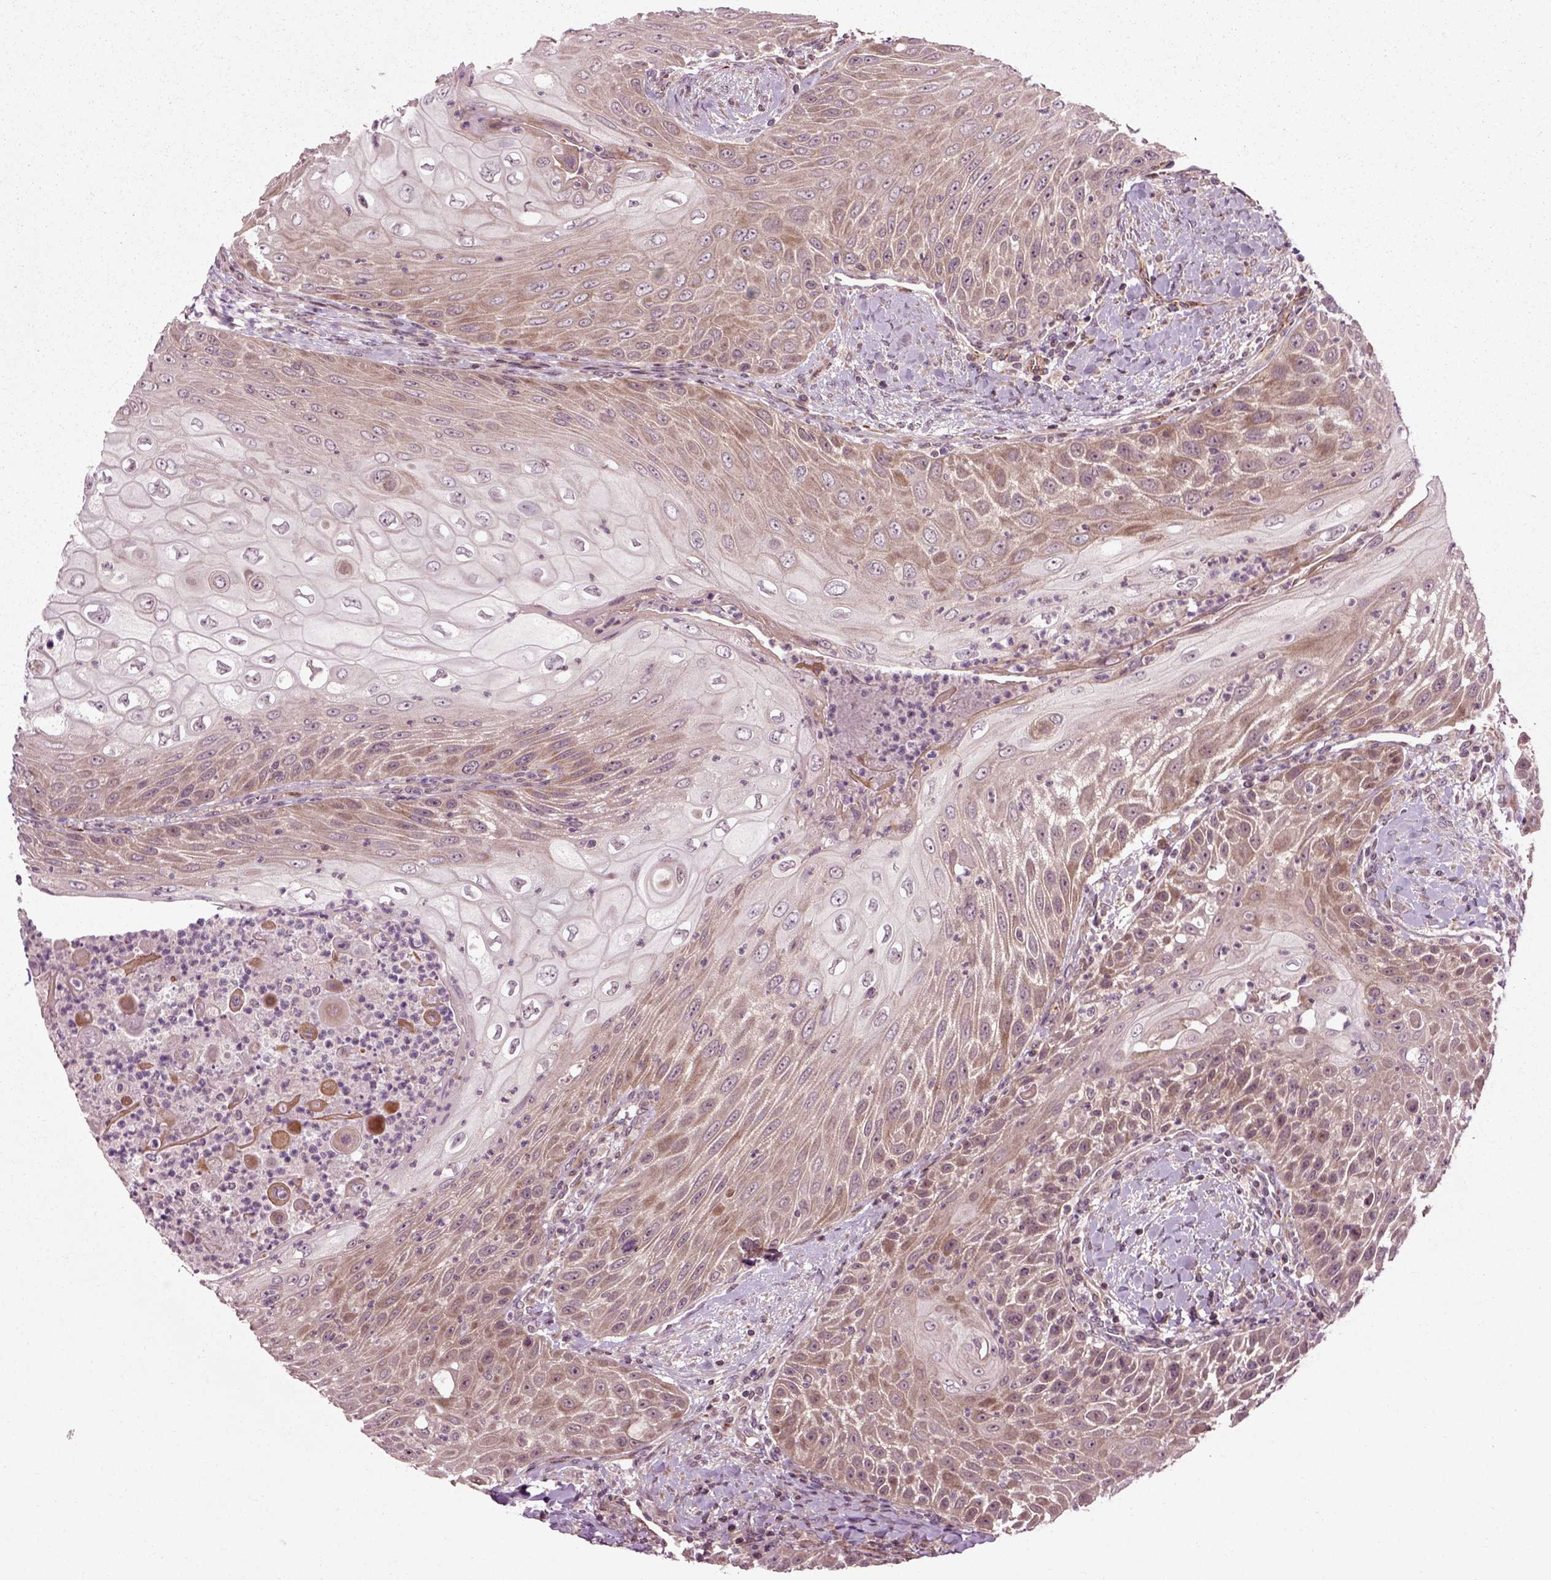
{"staining": {"intensity": "moderate", "quantity": "<25%", "location": "cytoplasmic/membranous"}, "tissue": "head and neck cancer", "cell_type": "Tumor cells", "image_type": "cancer", "snomed": [{"axis": "morphology", "description": "Squamous cell carcinoma, NOS"}, {"axis": "topography", "description": "Head-Neck"}], "caption": "Immunohistochemistry micrograph of human head and neck squamous cell carcinoma stained for a protein (brown), which reveals low levels of moderate cytoplasmic/membranous positivity in about <25% of tumor cells.", "gene": "PLCD3", "patient": {"sex": "male", "age": 69}}